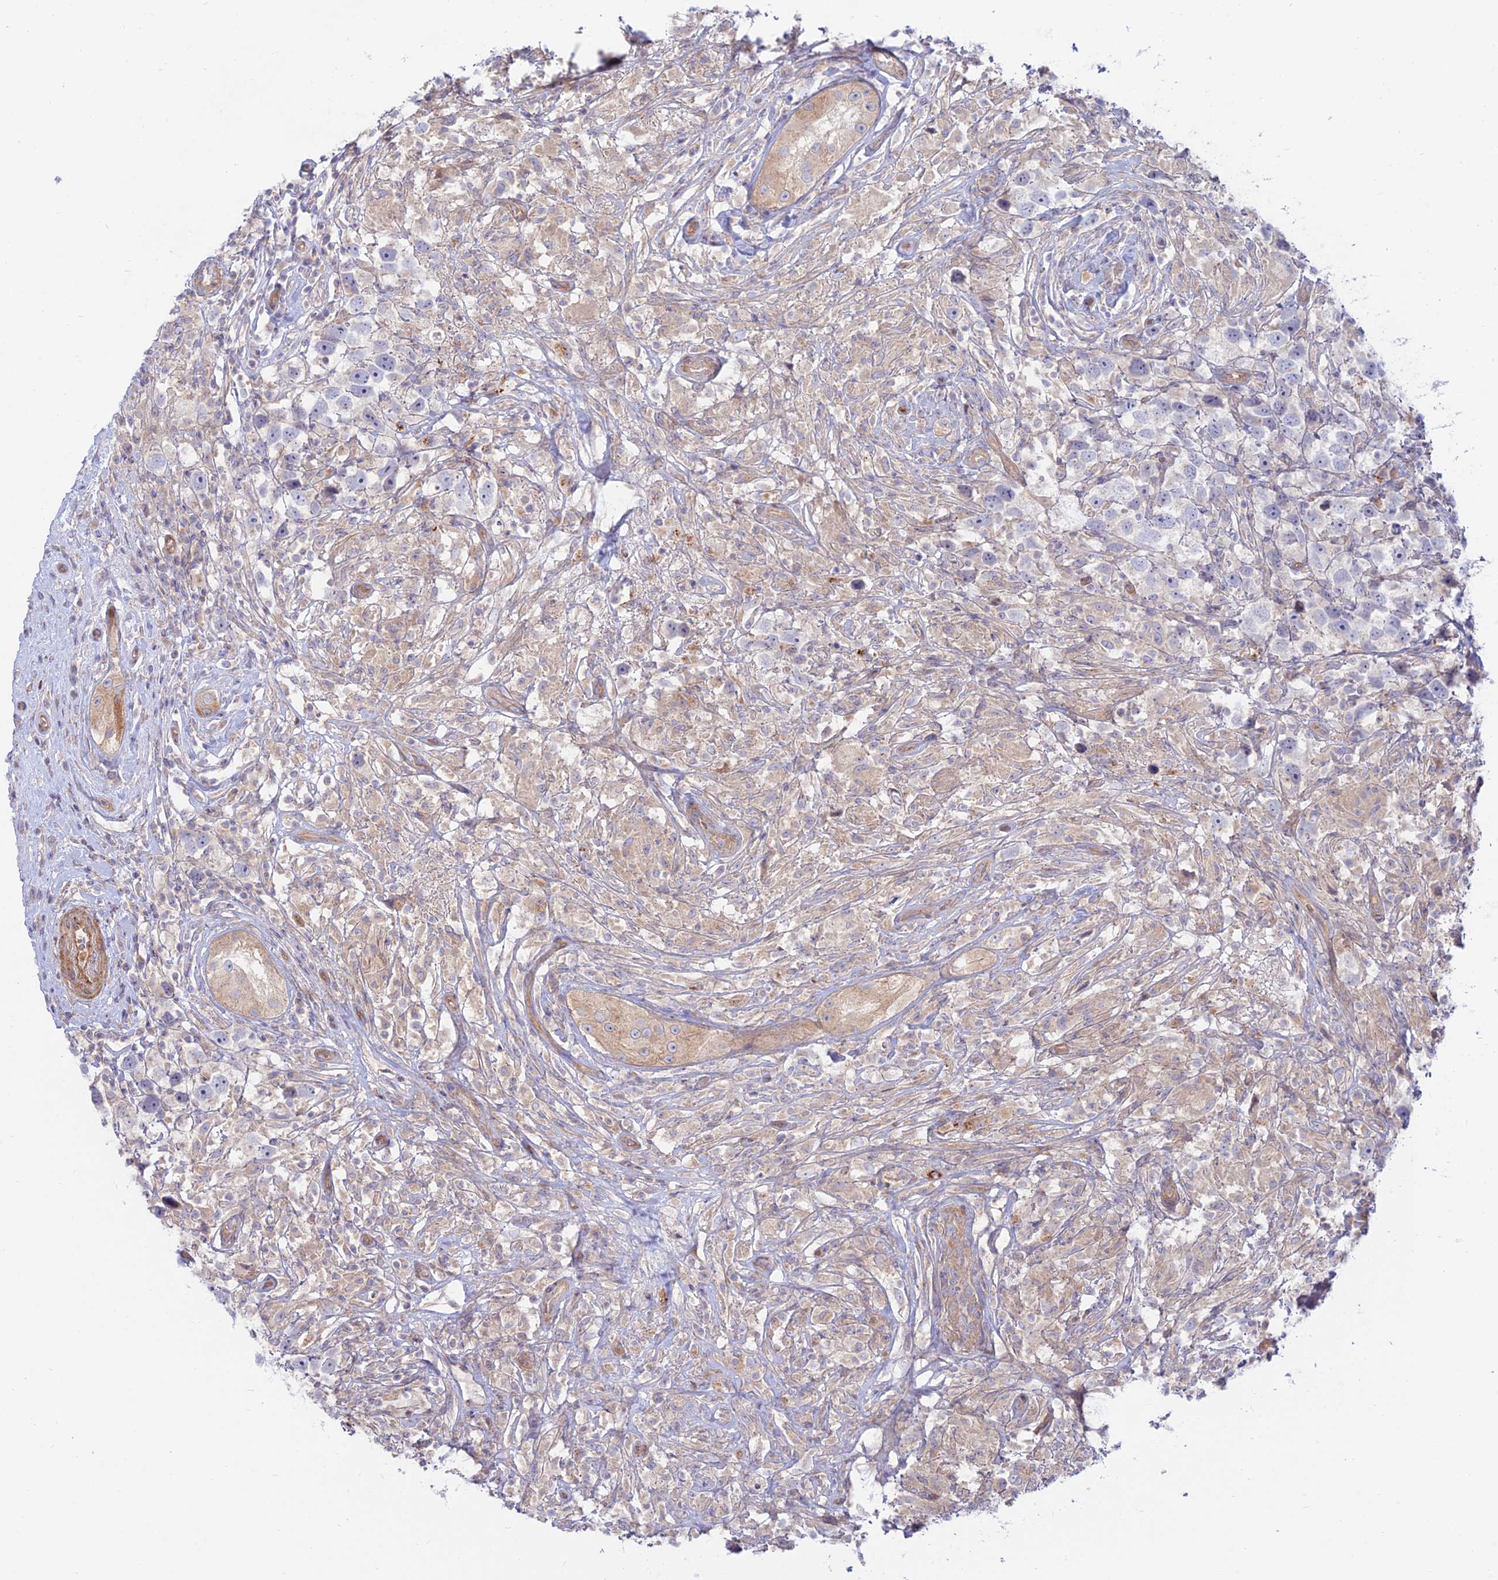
{"staining": {"intensity": "negative", "quantity": "none", "location": "none"}, "tissue": "testis cancer", "cell_type": "Tumor cells", "image_type": "cancer", "snomed": [{"axis": "morphology", "description": "Seminoma, NOS"}, {"axis": "topography", "description": "Testis"}], "caption": "IHC of human seminoma (testis) reveals no positivity in tumor cells. (Immunohistochemistry, brightfield microscopy, high magnification).", "gene": "KCNAB1", "patient": {"sex": "male", "age": 49}}